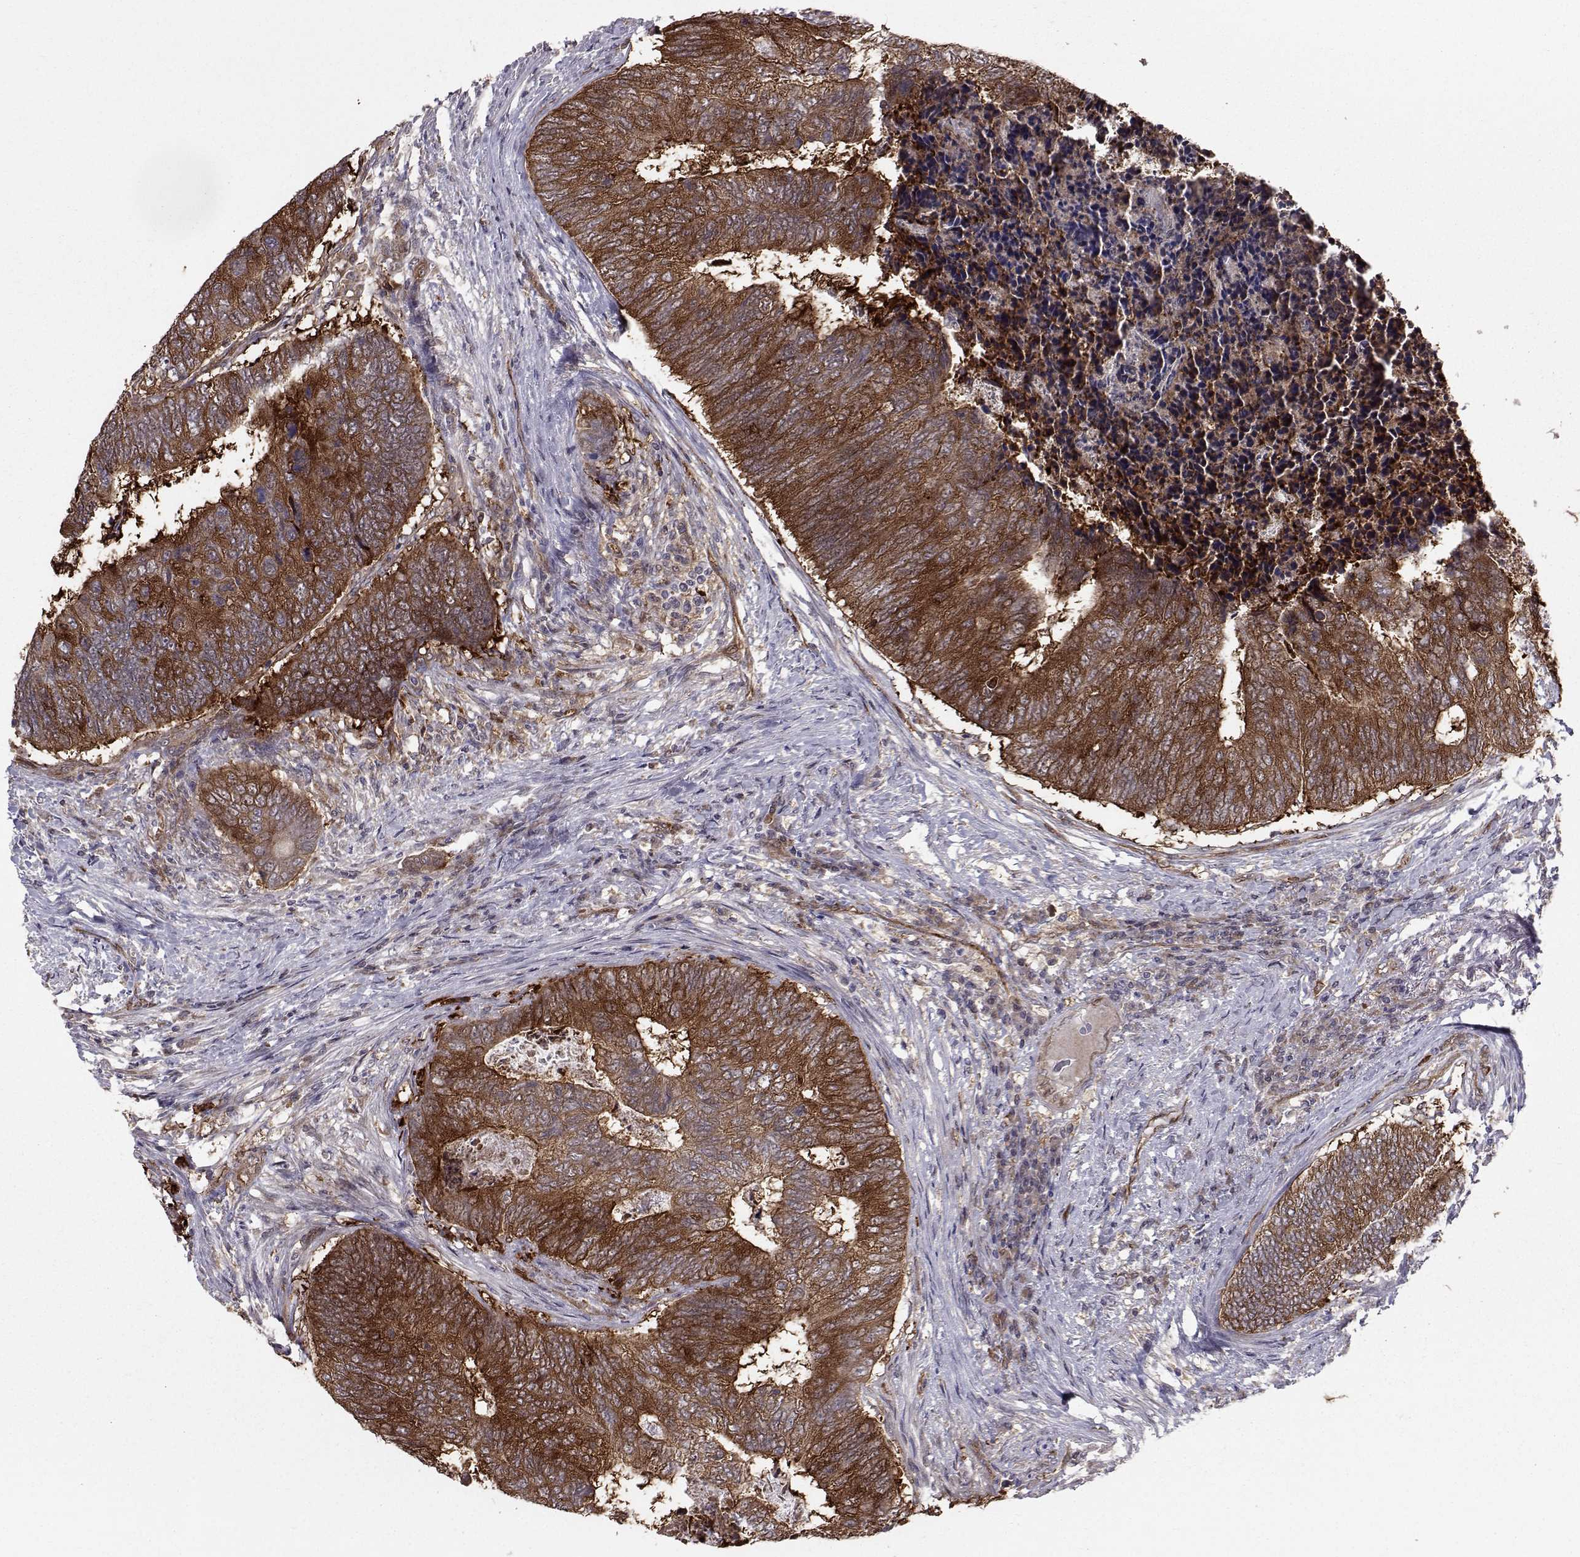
{"staining": {"intensity": "strong", "quantity": "25%-75%", "location": "cytoplasmic/membranous"}, "tissue": "colorectal cancer", "cell_type": "Tumor cells", "image_type": "cancer", "snomed": [{"axis": "morphology", "description": "Adenocarcinoma, NOS"}, {"axis": "topography", "description": "Colon"}], "caption": "Colorectal cancer stained with a protein marker exhibits strong staining in tumor cells.", "gene": "HSP90AB1", "patient": {"sex": "female", "age": 67}}